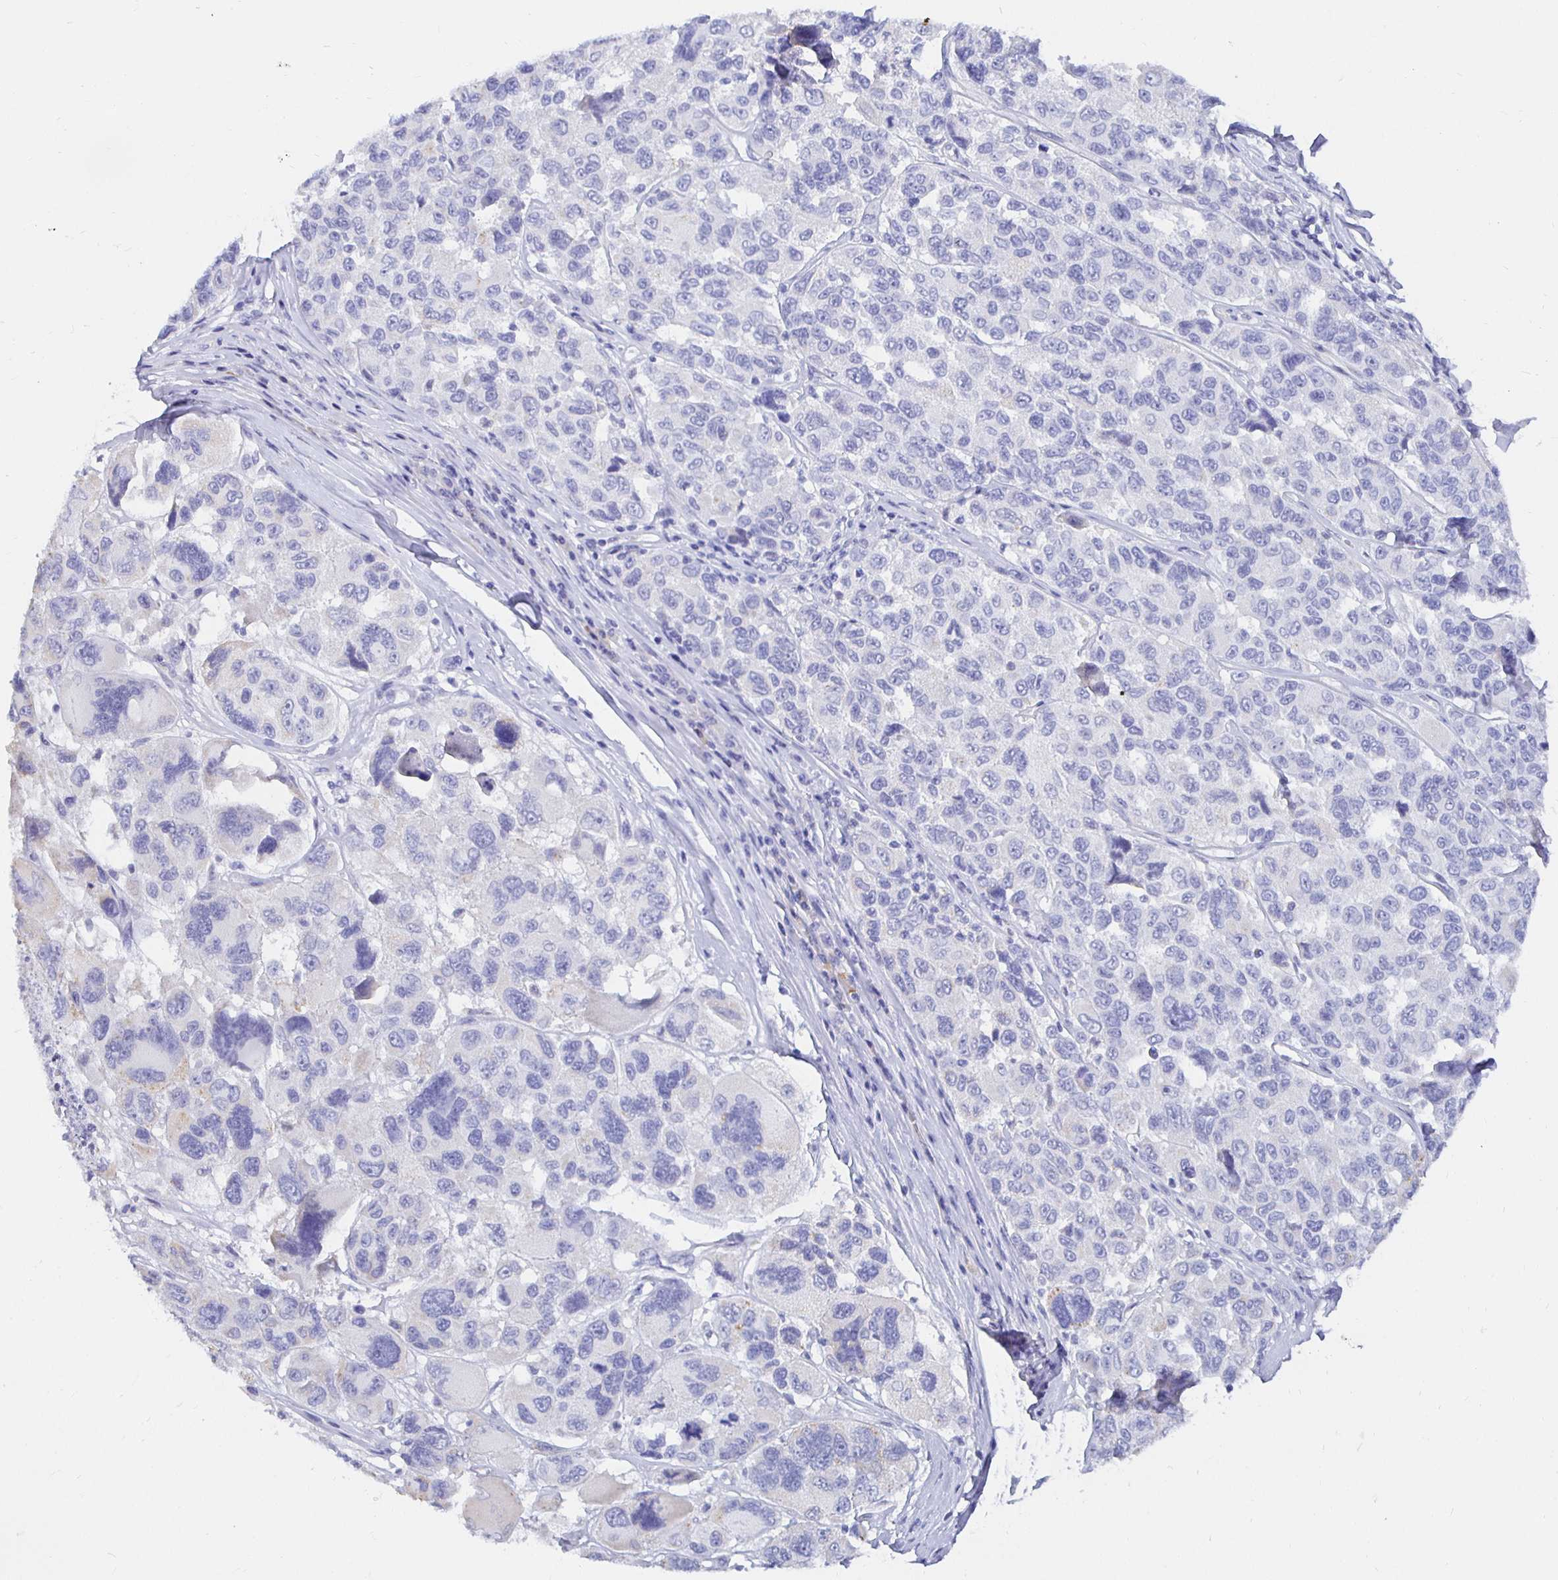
{"staining": {"intensity": "negative", "quantity": "none", "location": "none"}, "tissue": "melanoma", "cell_type": "Tumor cells", "image_type": "cancer", "snomed": [{"axis": "morphology", "description": "Malignant melanoma, NOS"}, {"axis": "topography", "description": "Skin"}], "caption": "The immunohistochemistry (IHC) micrograph has no significant positivity in tumor cells of malignant melanoma tissue. (Brightfield microscopy of DAB (3,3'-diaminobenzidine) immunohistochemistry (IHC) at high magnification).", "gene": "UMOD", "patient": {"sex": "female", "age": 66}}